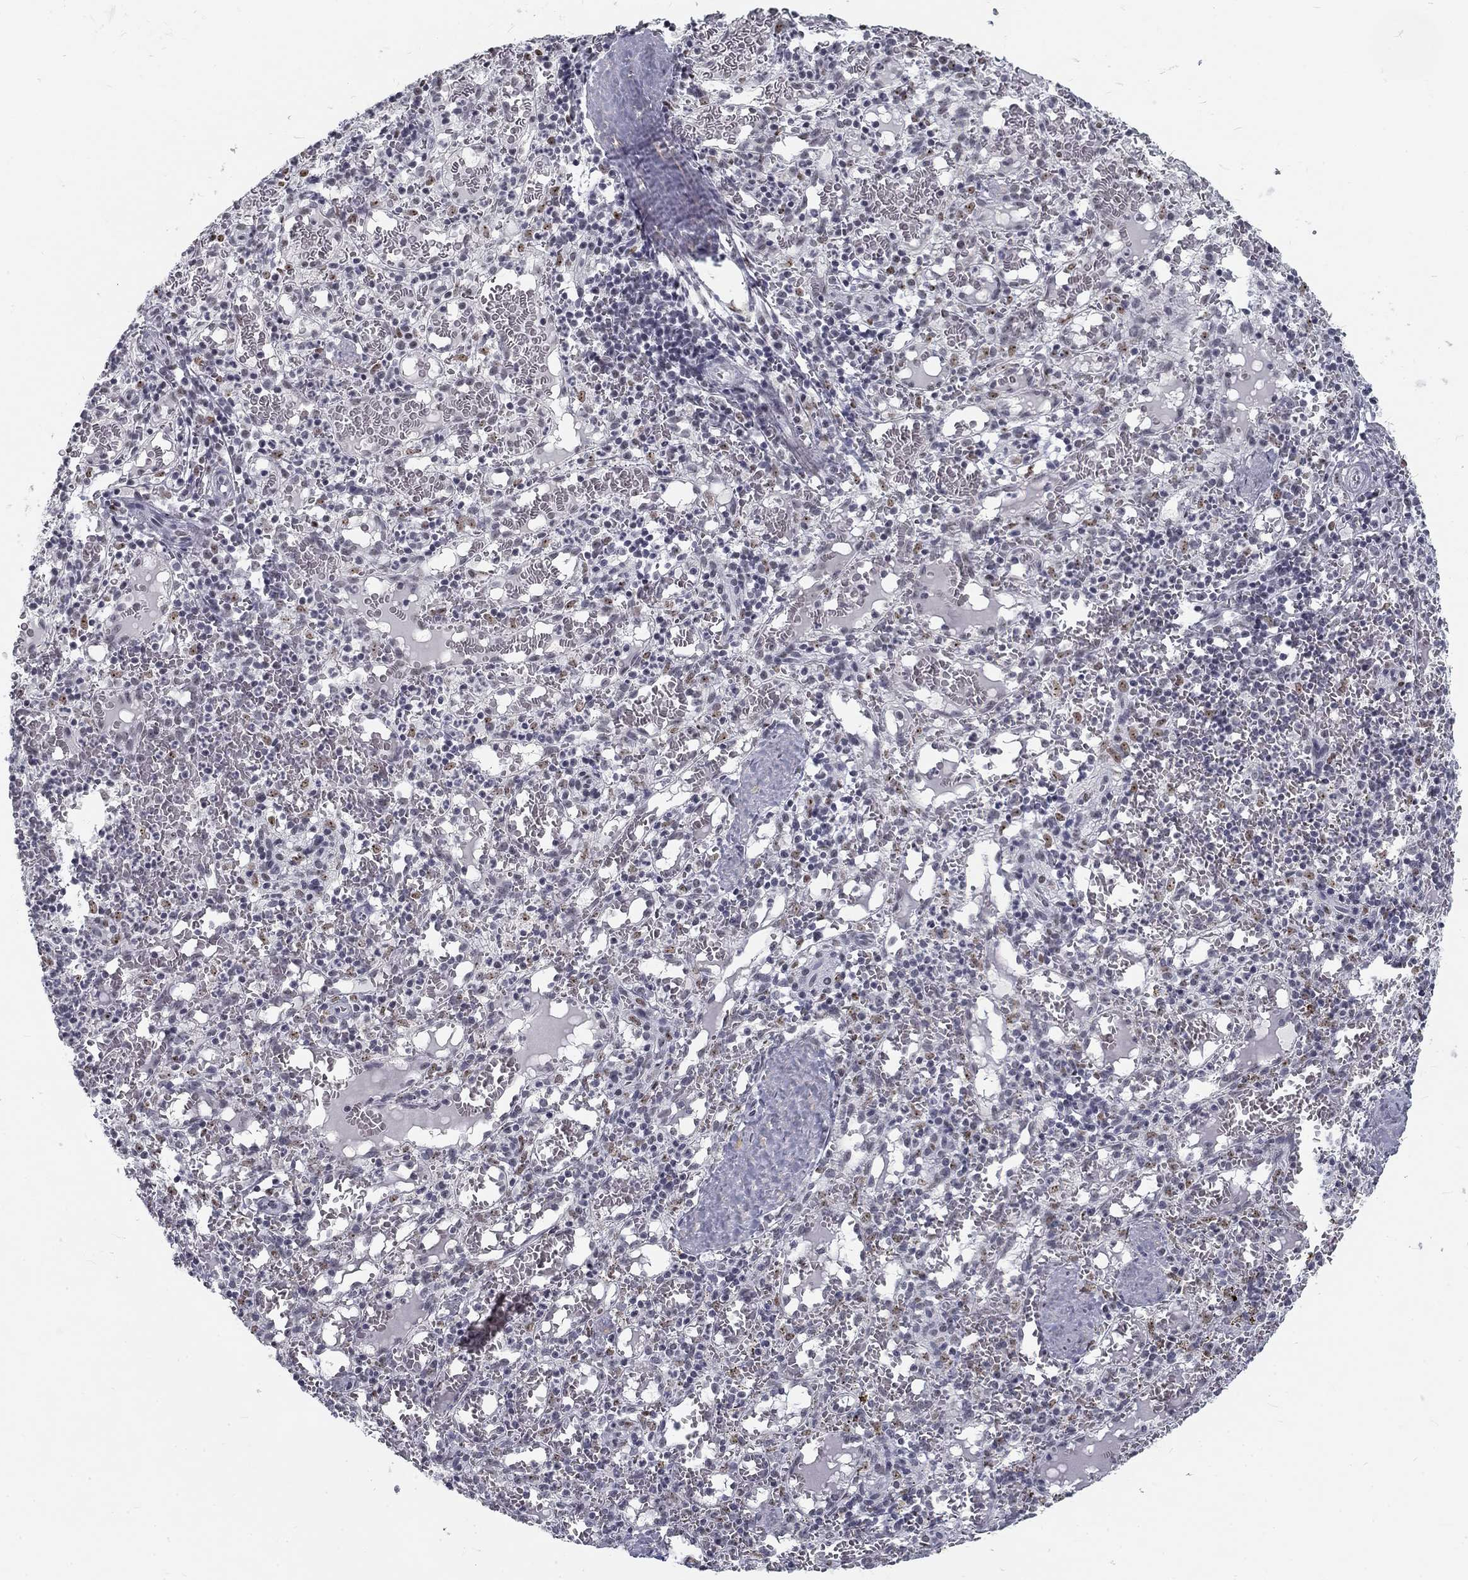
{"staining": {"intensity": "moderate", "quantity": "<25%", "location": "nuclear"}, "tissue": "spleen", "cell_type": "Cells in red pulp", "image_type": "normal", "snomed": [{"axis": "morphology", "description": "Normal tissue, NOS"}, {"axis": "topography", "description": "Spleen"}], "caption": "This micrograph reveals unremarkable spleen stained with immunohistochemistry to label a protein in brown. The nuclear of cells in red pulp show moderate positivity for the protein. Nuclei are counter-stained blue.", "gene": "SNORC", "patient": {"sex": "male", "age": 11}}